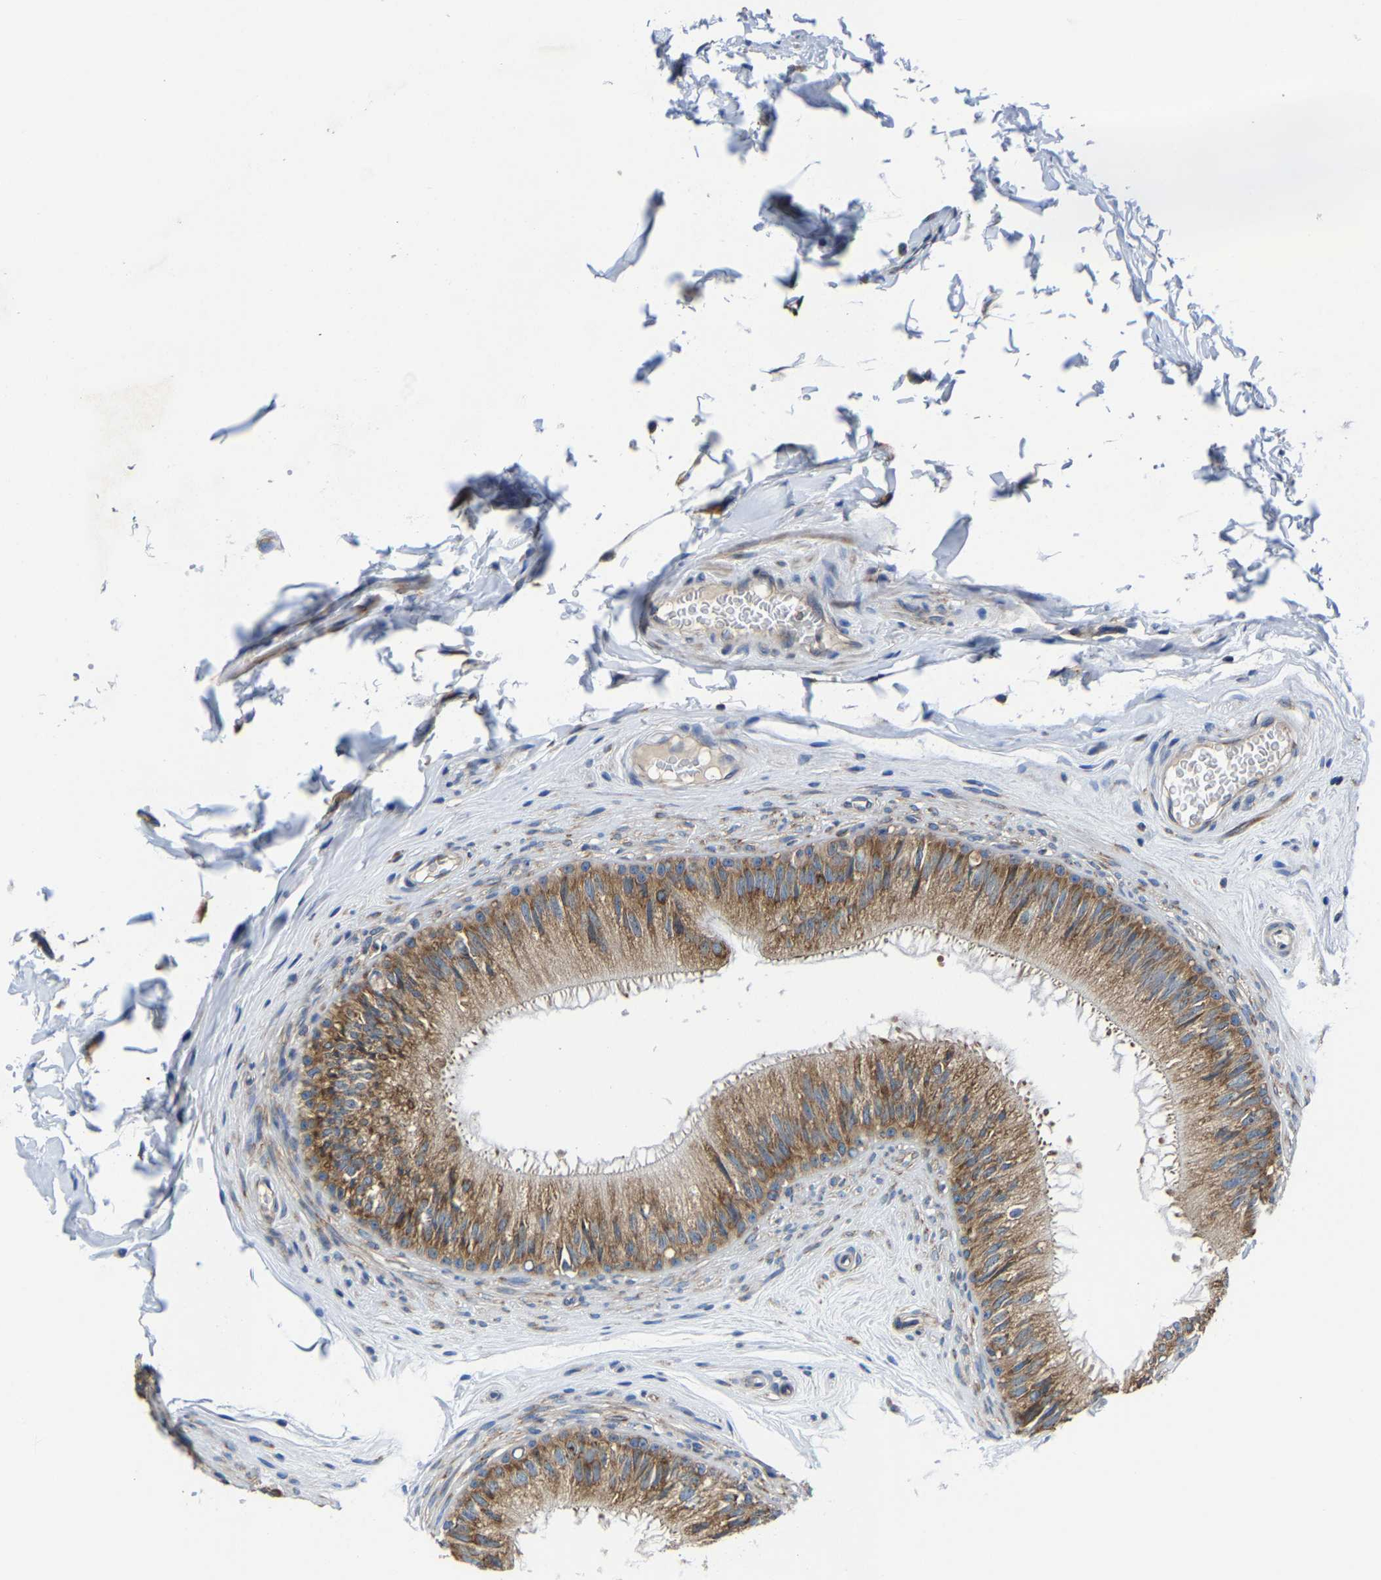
{"staining": {"intensity": "moderate", "quantity": ">75%", "location": "cytoplasmic/membranous"}, "tissue": "epididymis", "cell_type": "Glandular cells", "image_type": "normal", "snomed": [{"axis": "morphology", "description": "Normal tissue, NOS"}, {"axis": "topography", "description": "Testis"}, {"axis": "topography", "description": "Epididymis"}], "caption": "Immunohistochemistry photomicrograph of normal human epididymis stained for a protein (brown), which reveals medium levels of moderate cytoplasmic/membranous expression in about >75% of glandular cells.", "gene": "G3BP2", "patient": {"sex": "male", "age": 36}}